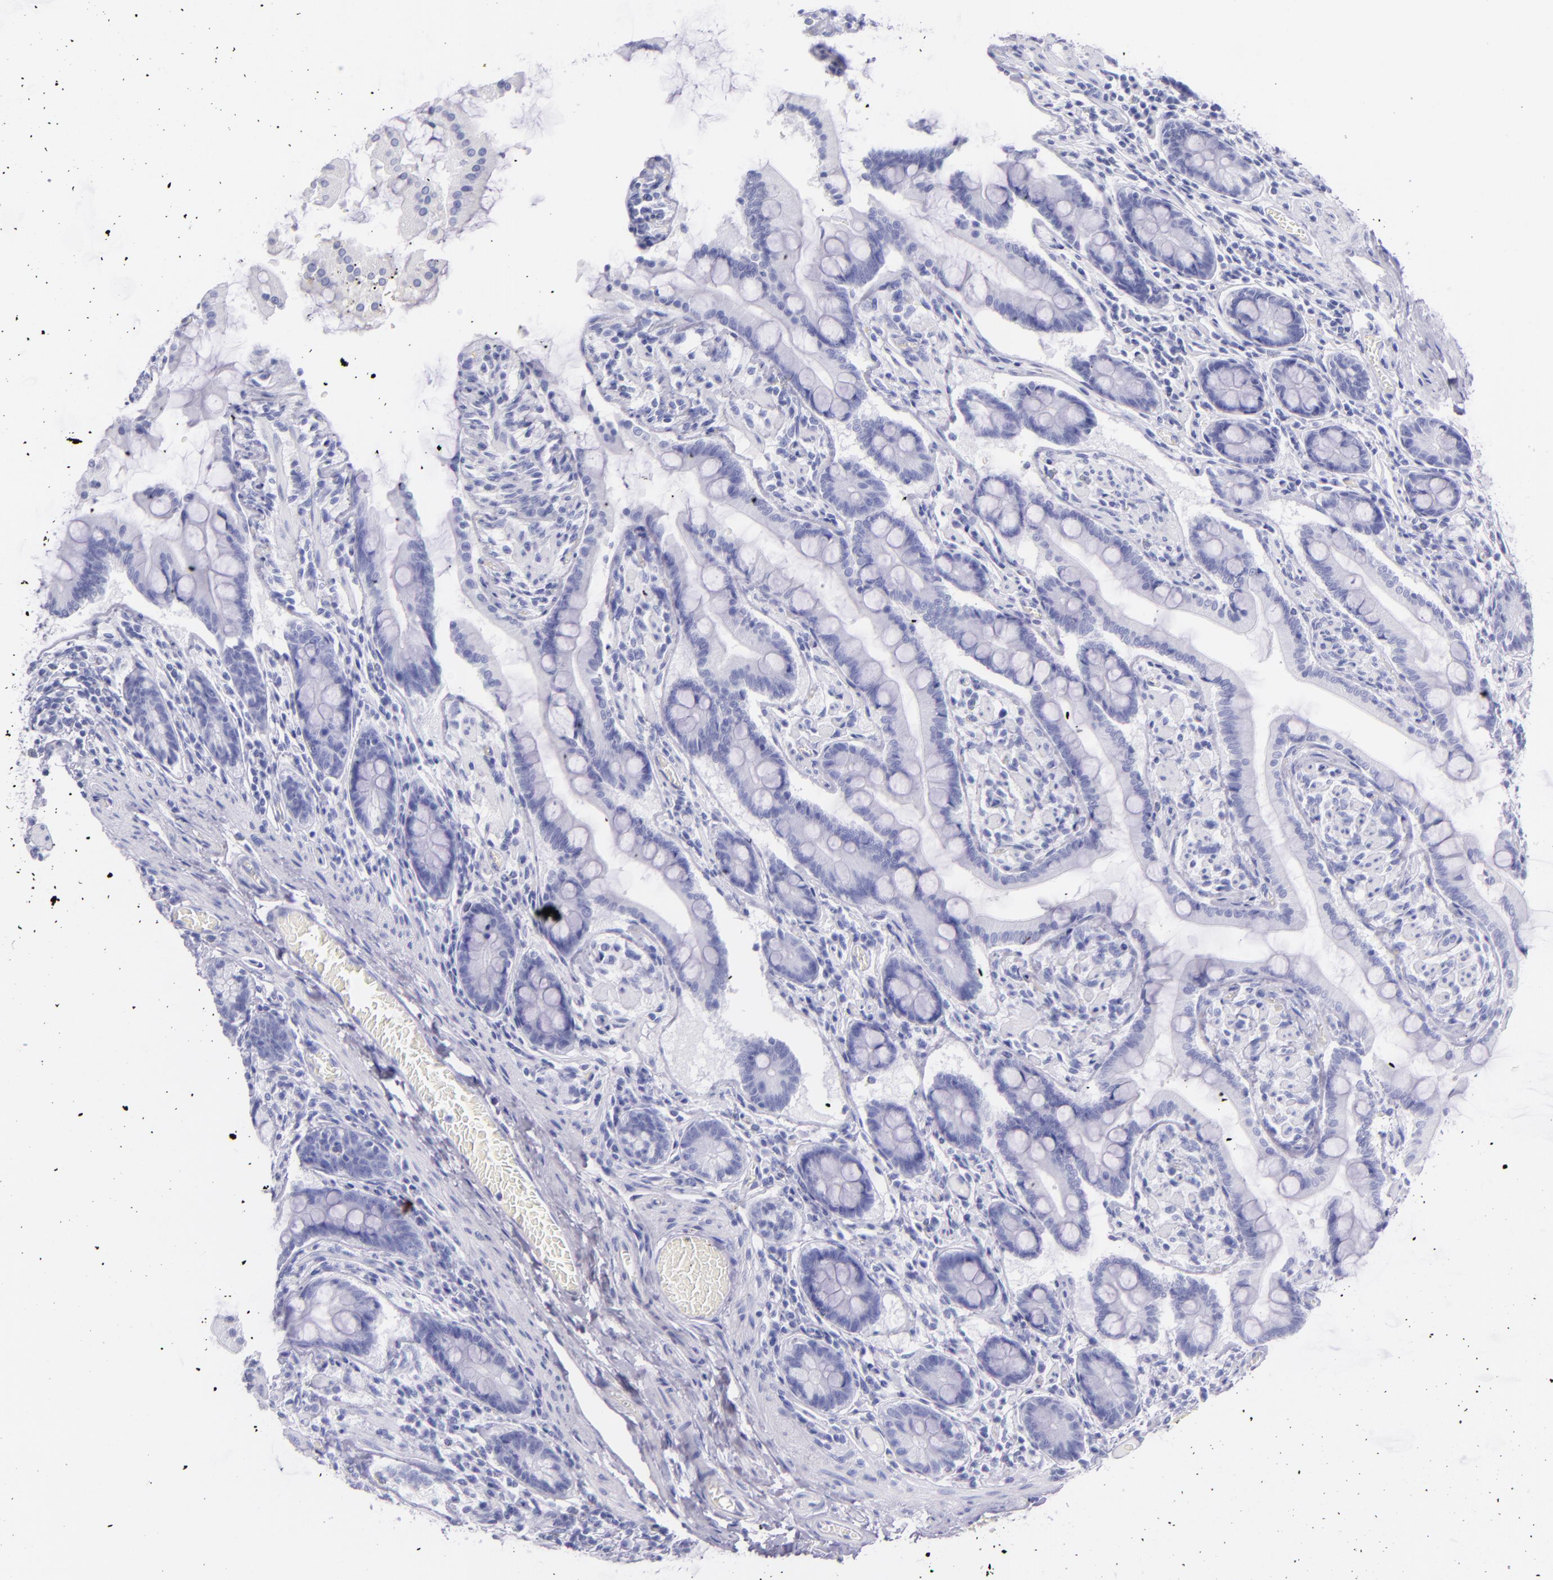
{"staining": {"intensity": "negative", "quantity": "none", "location": "none"}, "tissue": "small intestine", "cell_type": "Glandular cells", "image_type": "normal", "snomed": [{"axis": "morphology", "description": "Normal tissue, NOS"}, {"axis": "topography", "description": "Small intestine"}], "caption": "The micrograph reveals no significant staining in glandular cells of small intestine. (DAB (3,3'-diaminobenzidine) immunohistochemistry (IHC) visualized using brightfield microscopy, high magnification).", "gene": "SFTPA2", "patient": {"sex": "male", "age": 41}}